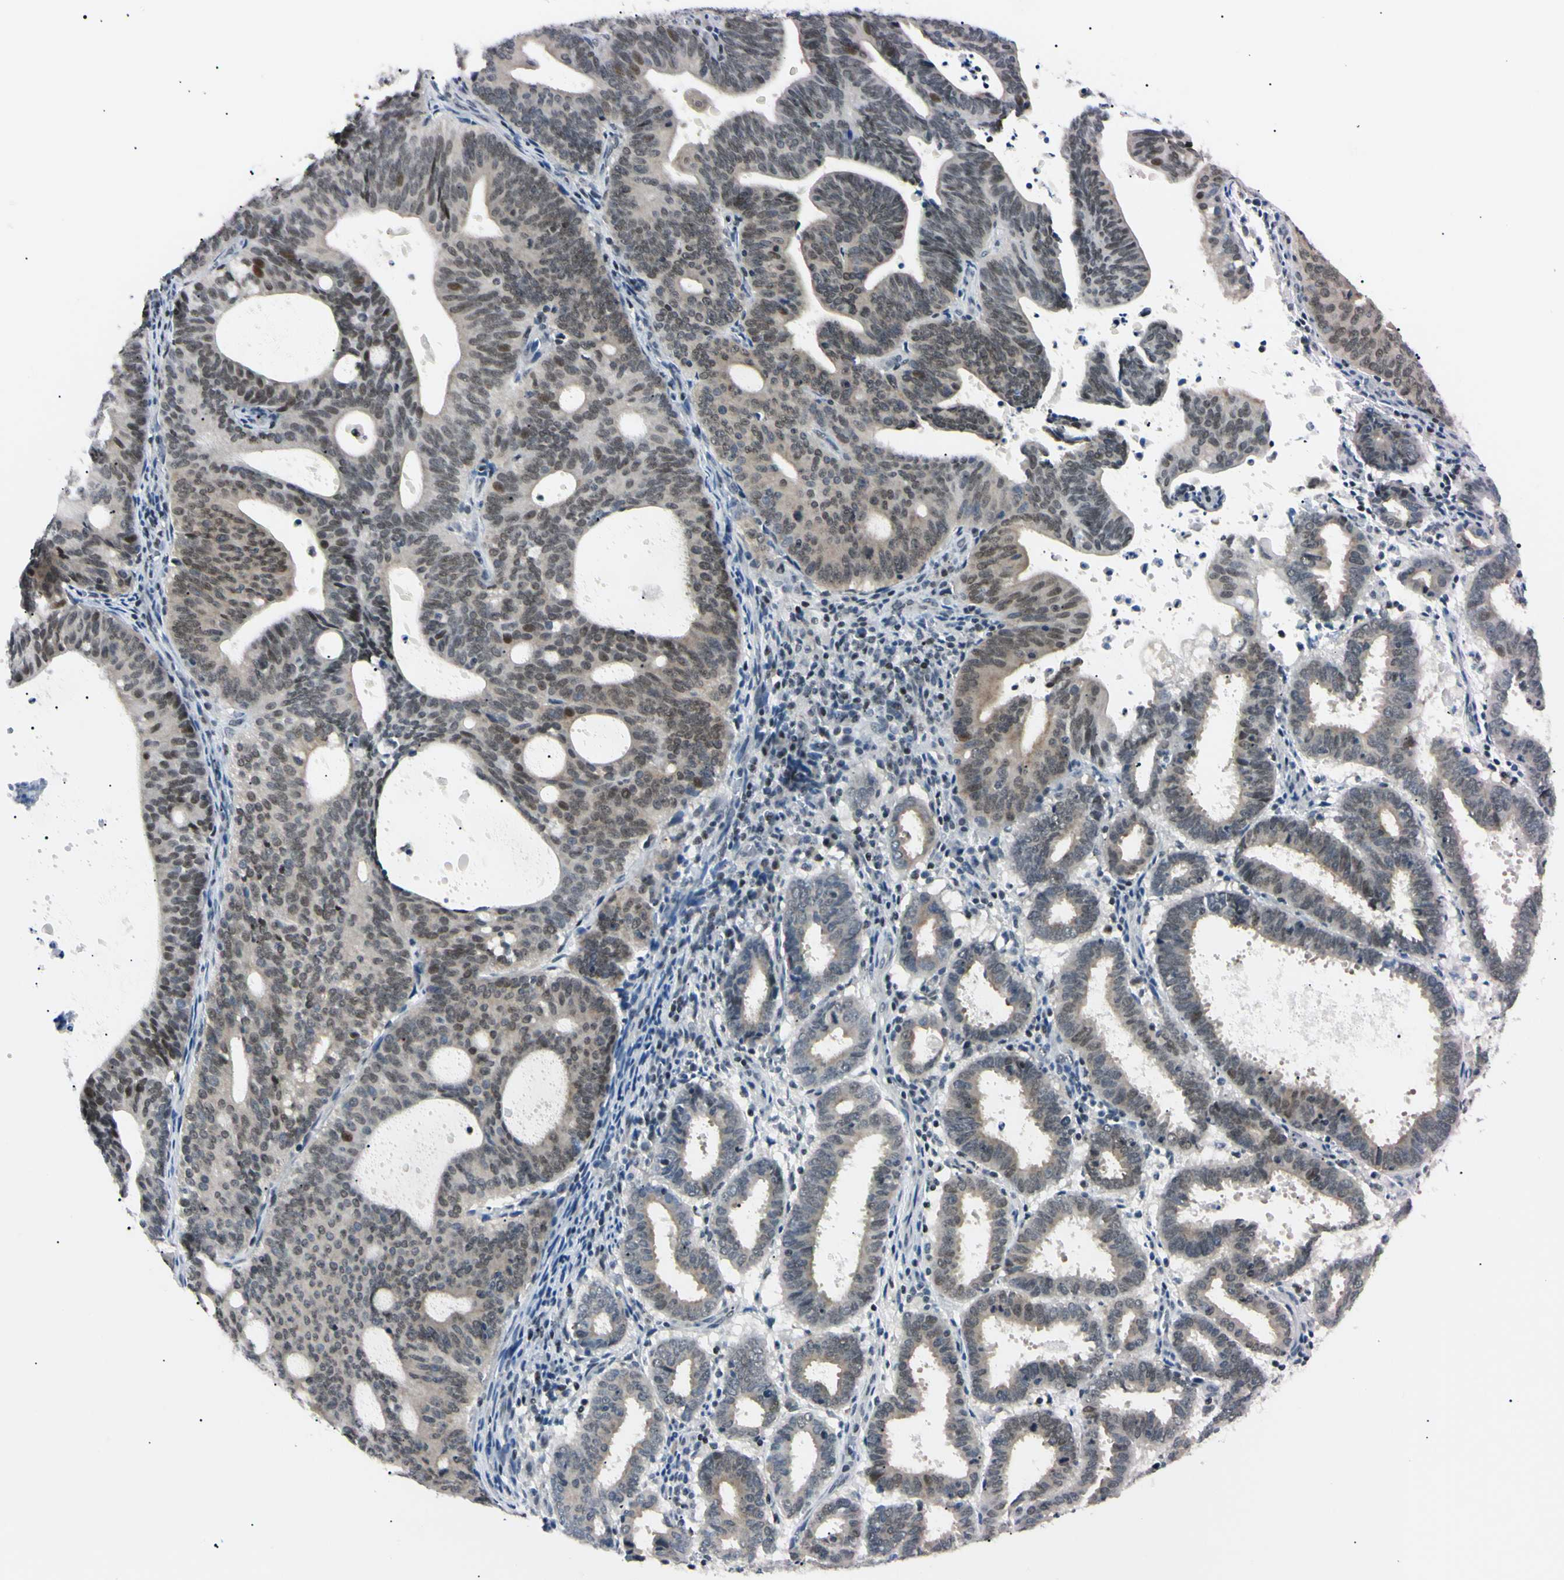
{"staining": {"intensity": "moderate", "quantity": "25%-75%", "location": "cytoplasmic/membranous"}, "tissue": "endometrial cancer", "cell_type": "Tumor cells", "image_type": "cancer", "snomed": [{"axis": "morphology", "description": "Adenocarcinoma, NOS"}, {"axis": "topography", "description": "Uterus"}], "caption": "Immunohistochemistry (DAB) staining of human adenocarcinoma (endometrial) demonstrates moderate cytoplasmic/membranous protein positivity in about 25%-75% of tumor cells.", "gene": "C1orf174", "patient": {"sex": "female", "age": 83}}